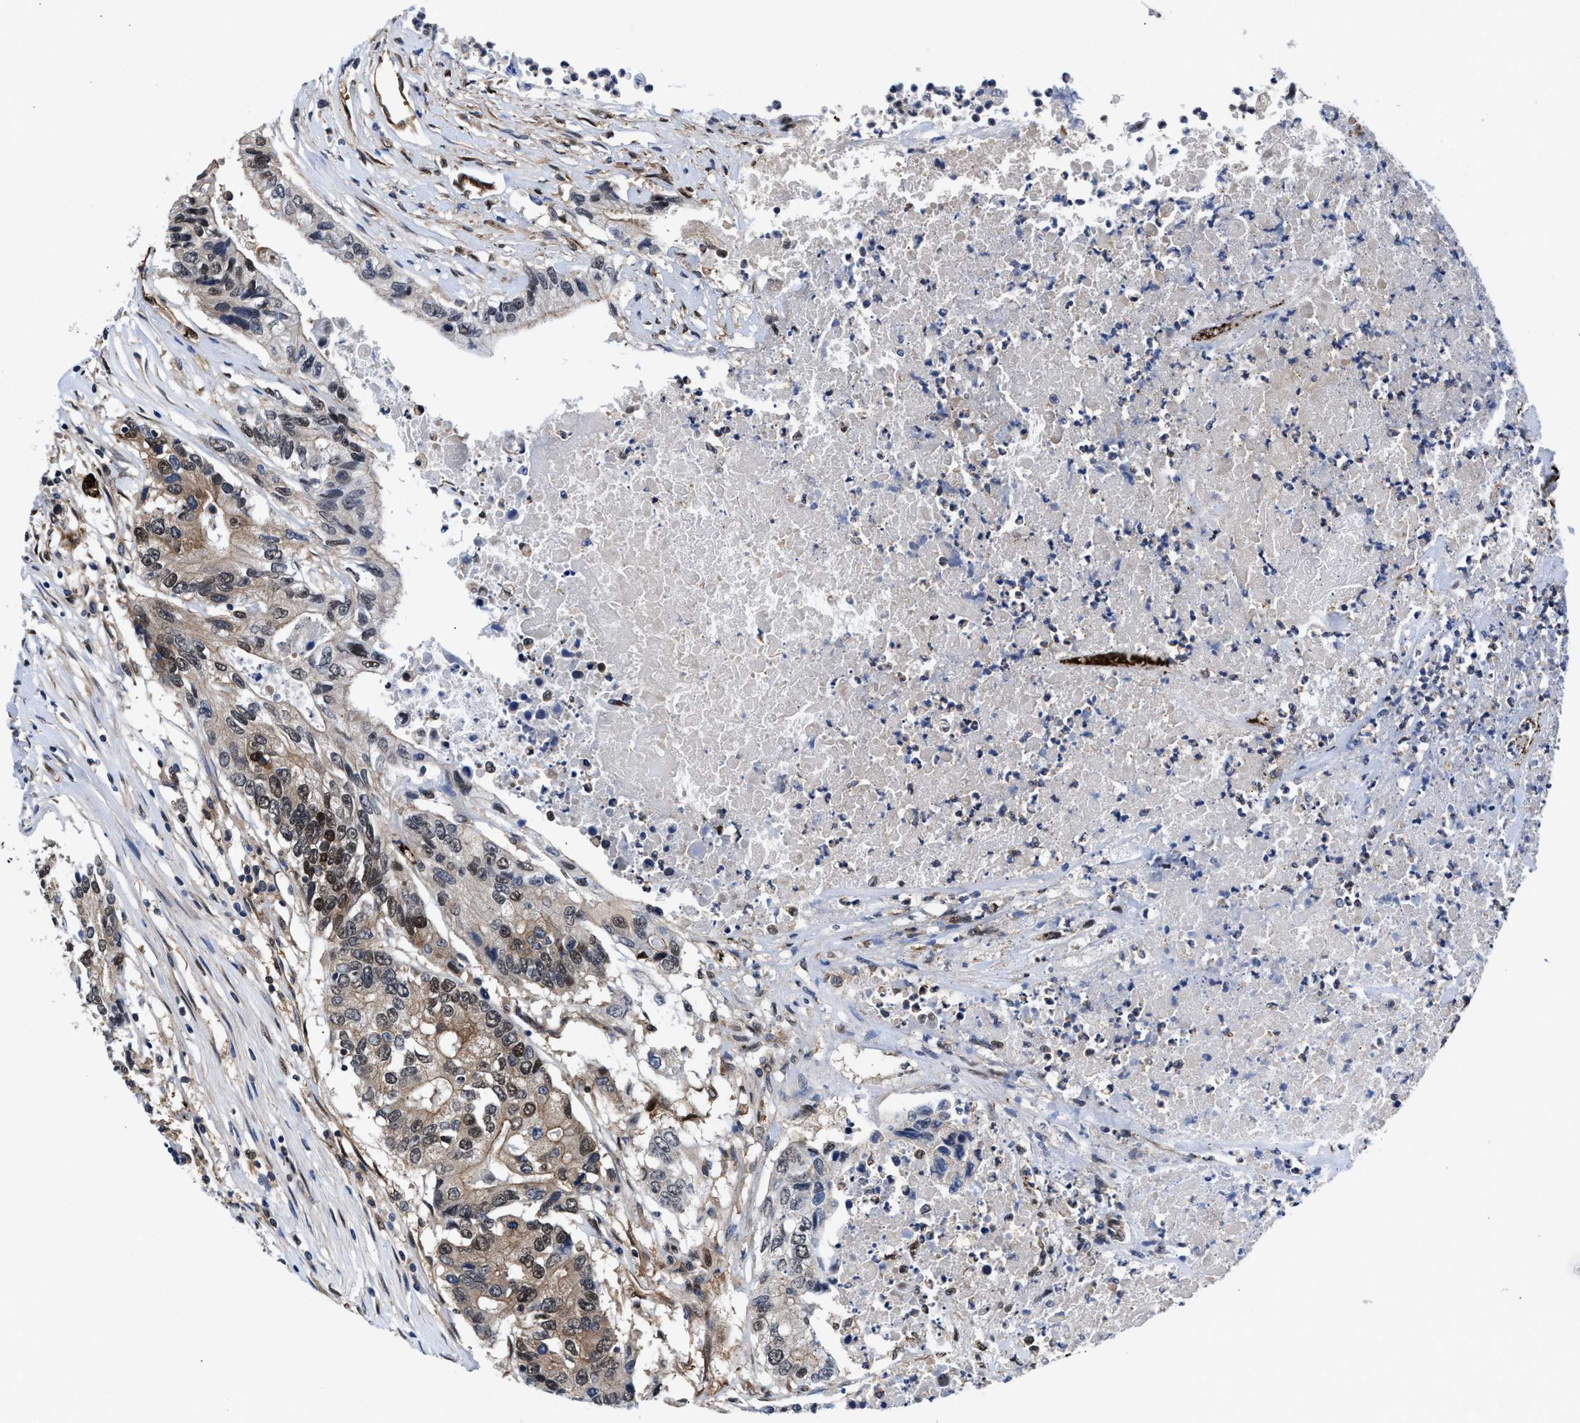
{"staining": {"intensity": "moderate", "quantity": "25%-75%", "location": "cytoplasmic/membranous,nuclear"}, "tissue": "colorectal cancer", "cell_type": "Tumor cells", "image_type": "cancer", "snomed": [{"axis": "morphology", "description": "Adenocarcinoma, NOS"}, {"axis": "topography", "description": "Colon"}], "caption": "Immunohistochemical staining of colorectal adenocarcinoma exhibits moderate cytoplasmic/membranous and nuclear protein staining in about 25%-75% of tumor cells.", "gene": "ACLY", "patient": {"sex": "female", "age": 77}}